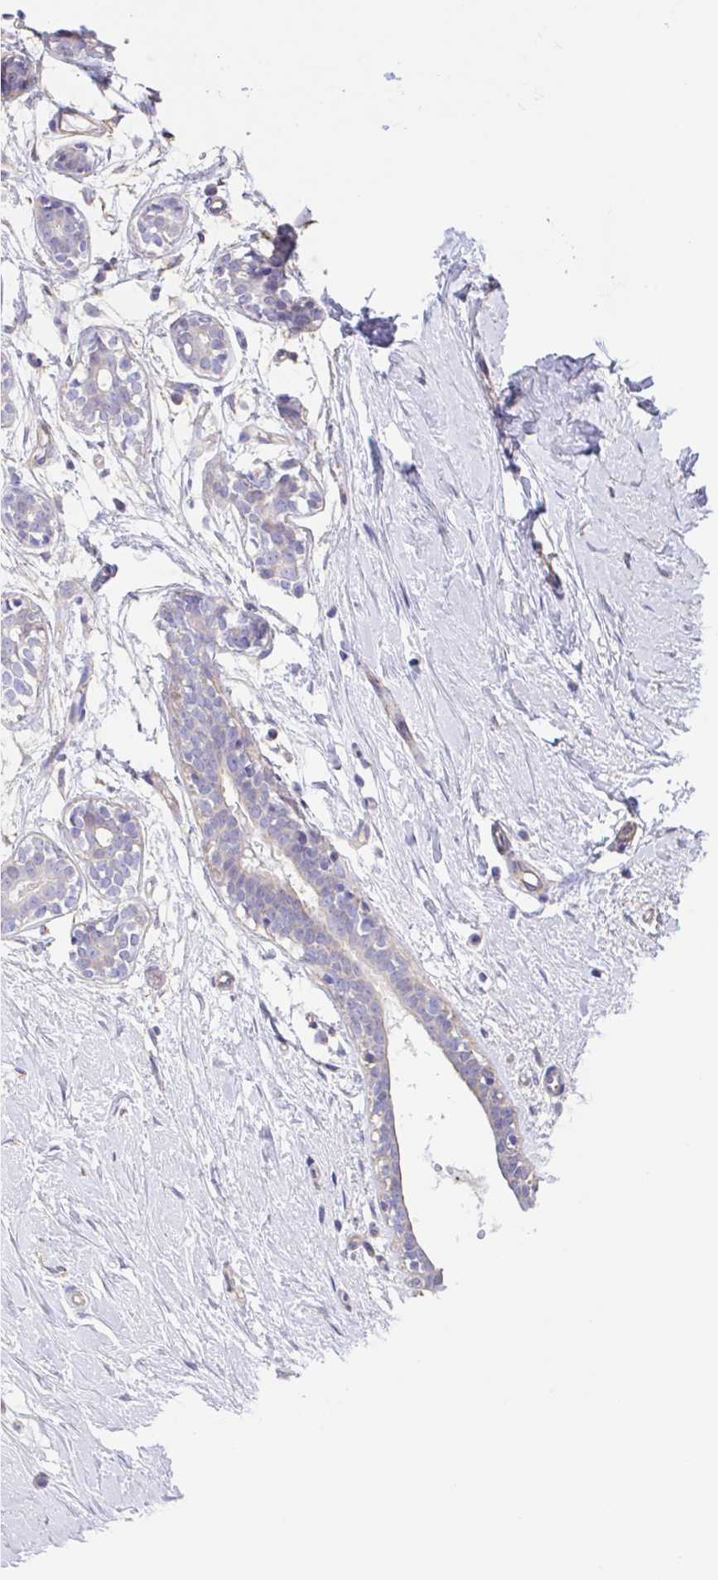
{"staining": {"intensity": "negative", "quantity": "none", "location": "none"}, "tissue": "breast", "cell_type": "Adipocytes", "image_type": "normal", "snomed": [{"axis": "morphology", "description": "Normal tissue, NOS"}, {"axis": "topography", "description": "Breast"}], "caption": "DAB (3,3'-diaminobenzidine) immunohistochemical staining of unremarkable breast shows no significant staining in adipocytes.", "gene": "PLCD4", "patient": {"sex": "female", "age": 27}}